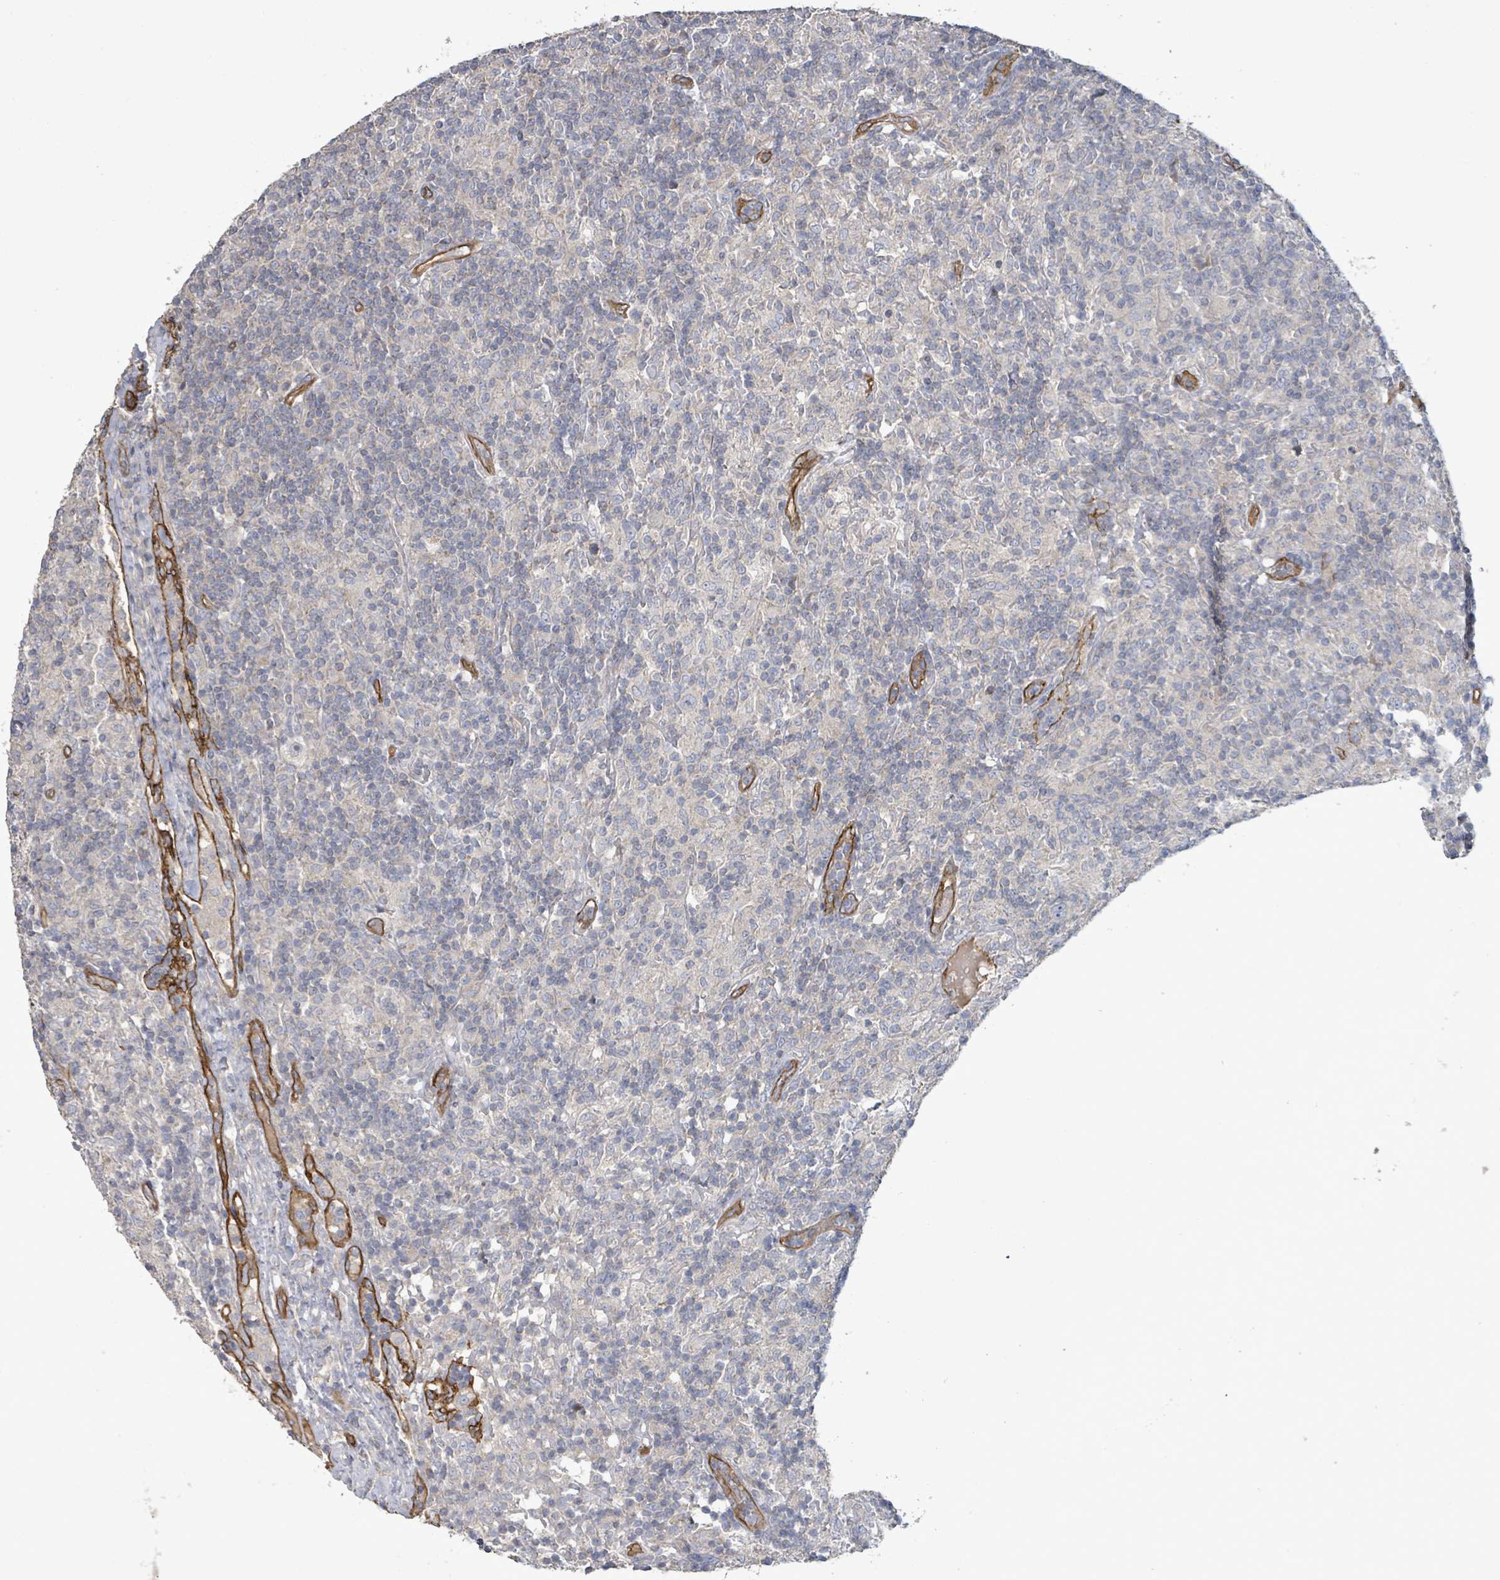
{"staining": {"intensity": "negative", "quantity": "none", "location": "none"}, "tissue": "lymphoma", "cell_type": "Tumor cells", "image_type": "cancer", "snomed": [{"axis": "morphology", "description": "Hodgkin's disease, NOS"}, {"axis": "topography", "description": "Lymph node"}], "caption": "Hodgkin's disease stained for a protein using IHC reveals no expression tumor cells.", "gene": "KANK3", "patient": {"sex": "male", "age": 70}}